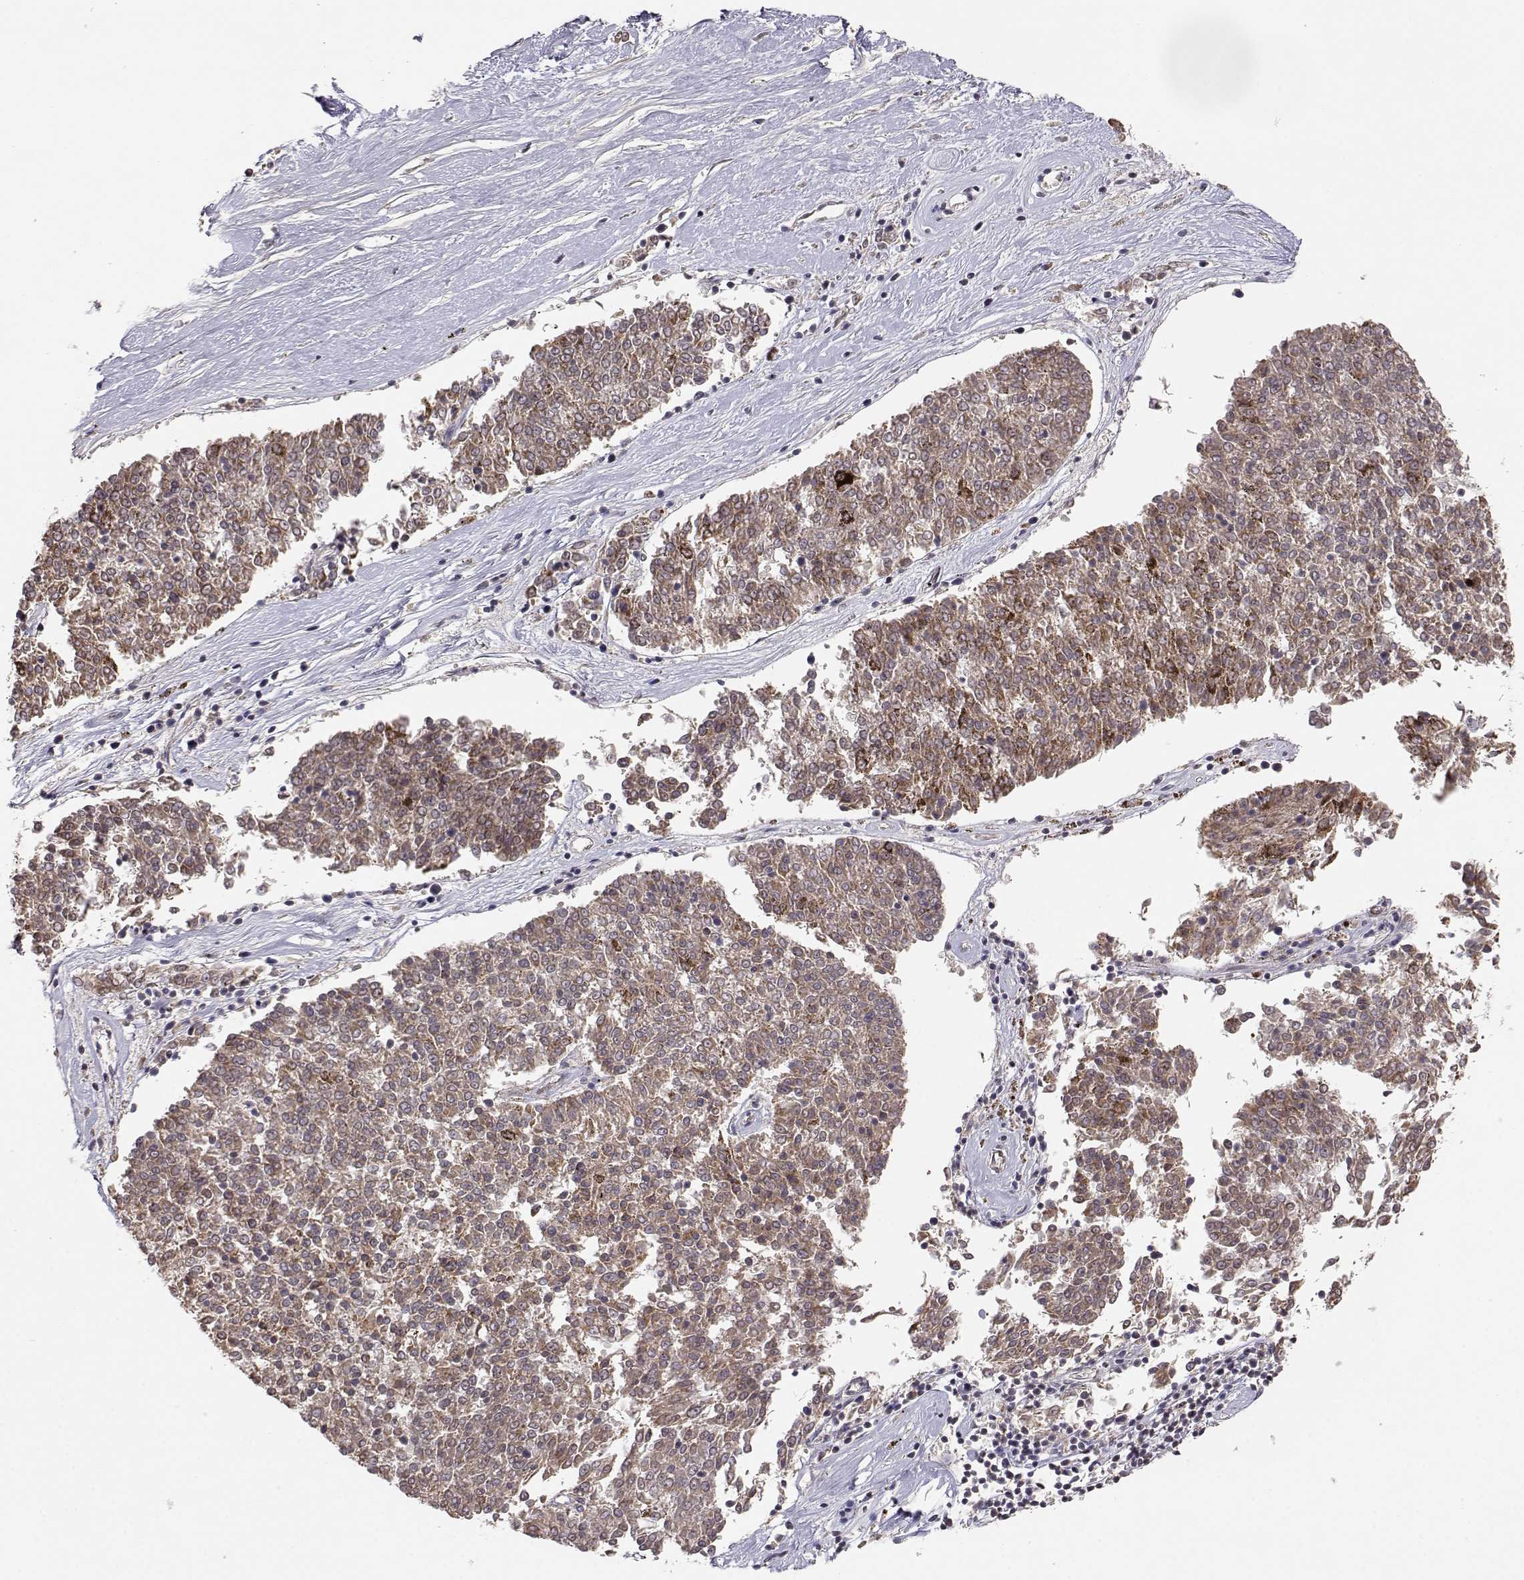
{"staining": {"intensity": "moderate", "quantity": "<25%", "location": "nuclear"}, "tissue": "melanoma", "cell_type": "Tumor cells", "image_type": "cancer", "snomed": [{"axis": "morphology", "description": "Malignant melanoma, NOS"}, {"axis": "topography", "description": "Skin"}], "caption": "DAB (3,3'-diaminobenzidine) immunohistochemical staining of human malignant melanoma reveals moderate nuclear protein expression in approximately <25% of tumor cells.", "gene": "BRCA1", "patient": {"sex": "female", "age": 72}}